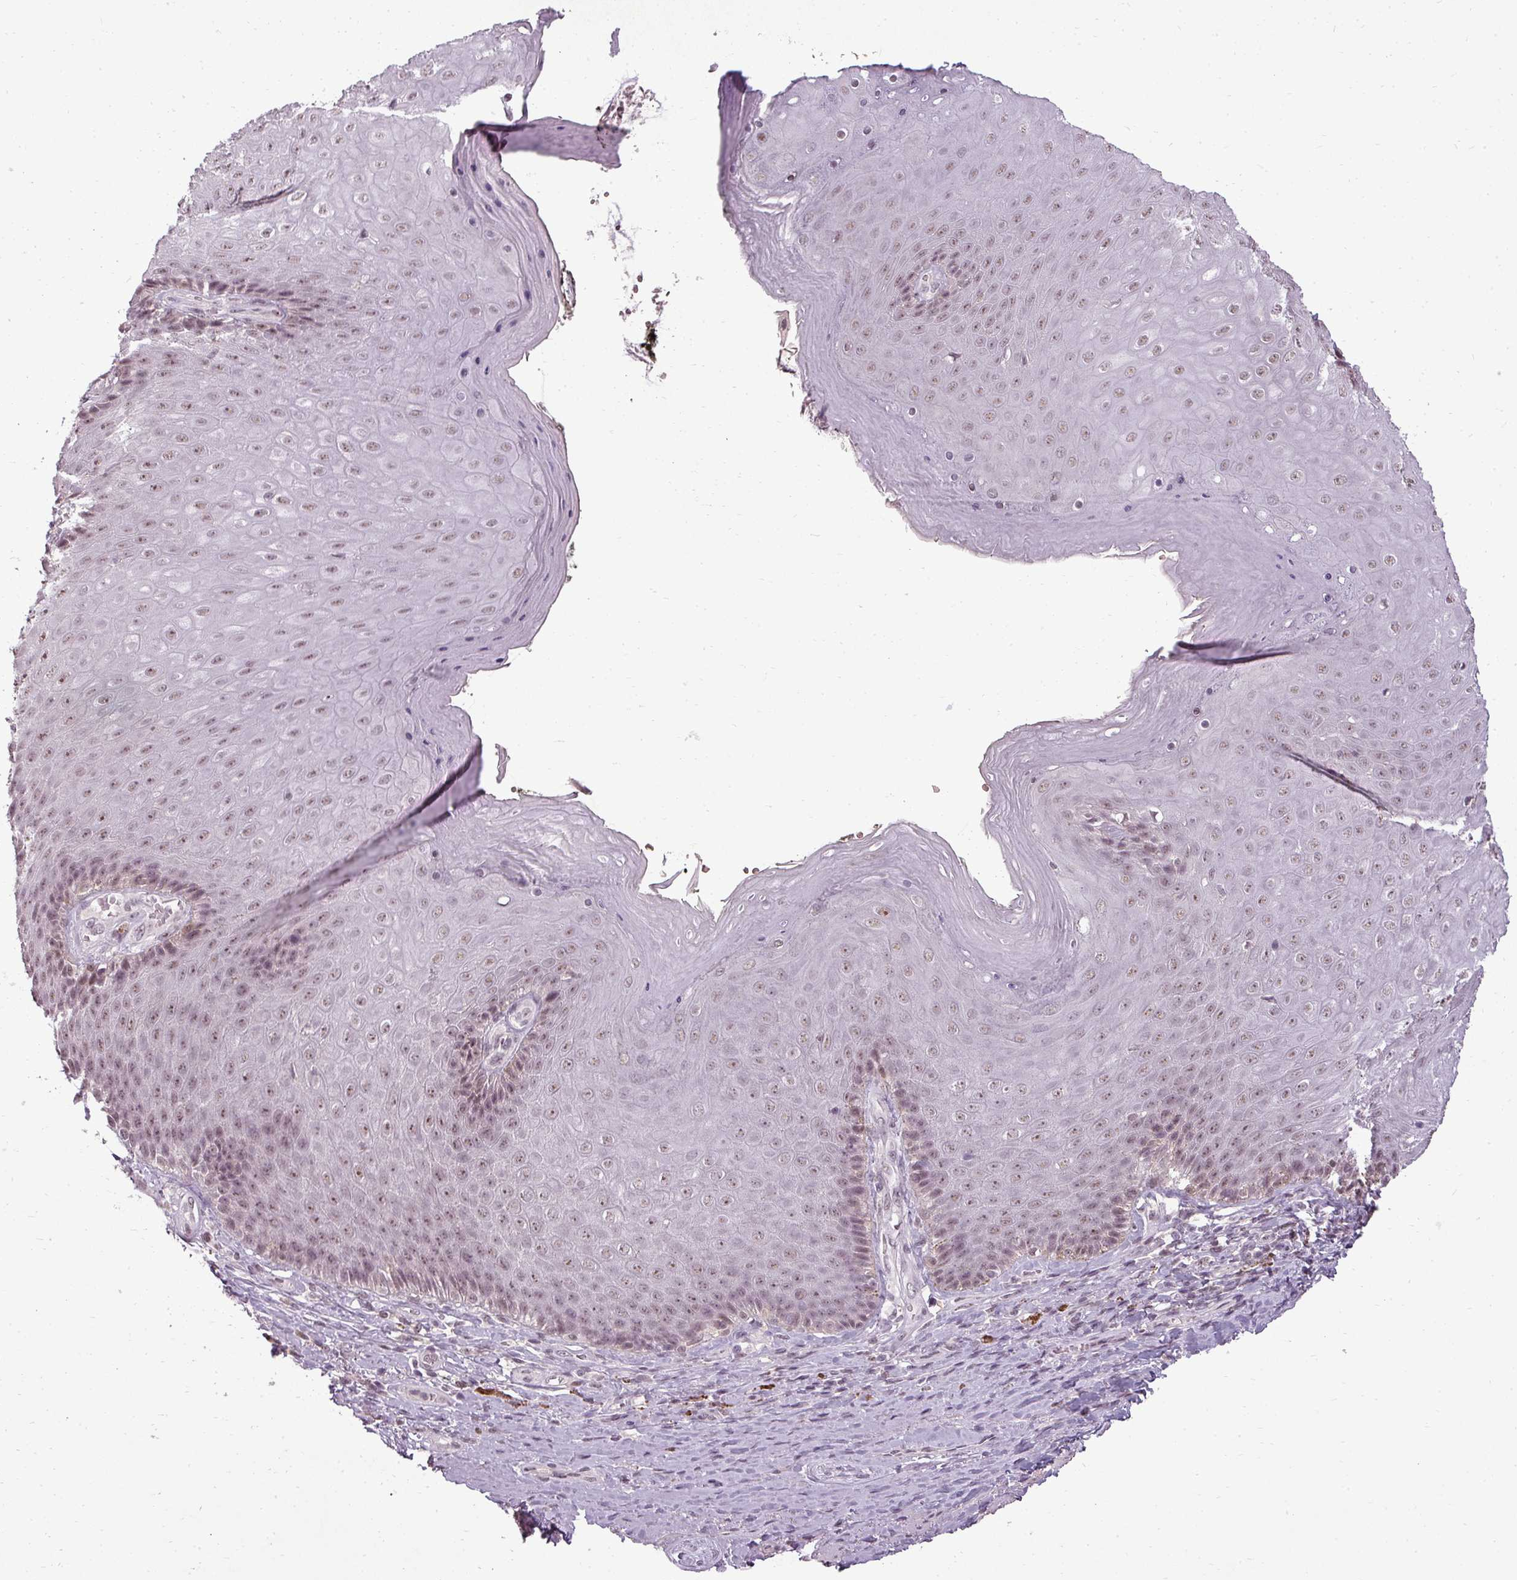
{"staining": {"intensity": "moderate", "quantity": "25%-75%", "location": "nuclear"}, "tissue": "skin", "cell_type": "Epidermal cells", "image_type": "normal", "snomed": [{"axis": "morphology", "description": "Normal tissue, NOS"}, {"axis": "topography", "description": "Anal"}, {"axis": "topography", "description": "Peripheral nerve tissue"}], "caption": "Skin stained for a protein exhibits moderate nuclear positivity in epidermal cells. (DAB IHC, brown staining for protein, blue staining for nuclei).", "gene": "BCAS3", "patient": {"sex": "male", "age": 53}}